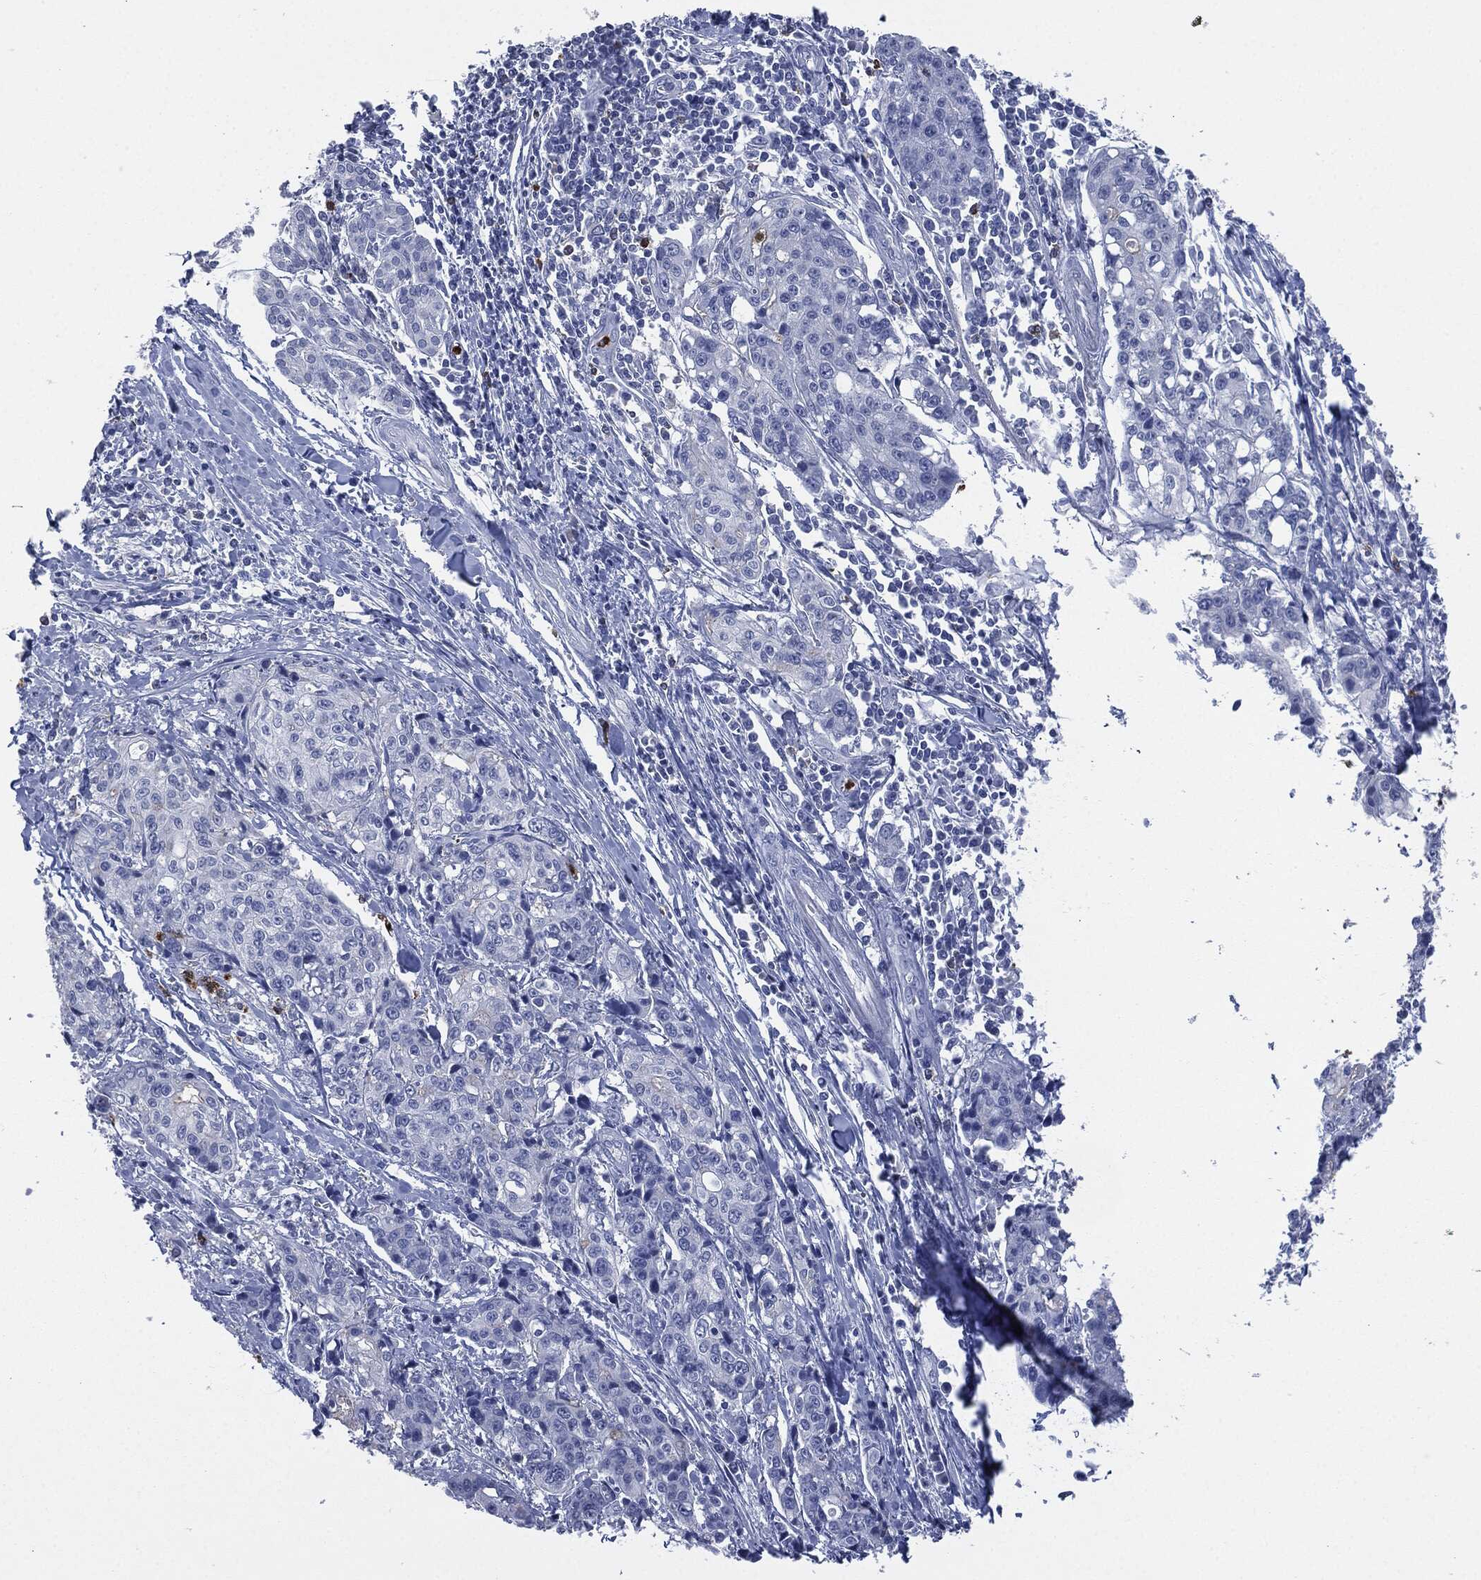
{"staining": {"intensity": "negative", "quantity": "none", "location": "none"}, "tissue": "pancreatic cancer", "cell_type": "Tumor cells", "image_type": "cancer", "snomed": [{"axis": "morphology", "description": "Adenocarcinoma, NOS"}, {"axis": "topography", "description": "Pancreas"}], "caption": "Tumor cells are negative for protein expression in human pancreatic cancer.", "gene": "CEACAM8", "patient": {"sex": "male", "age": 64}}